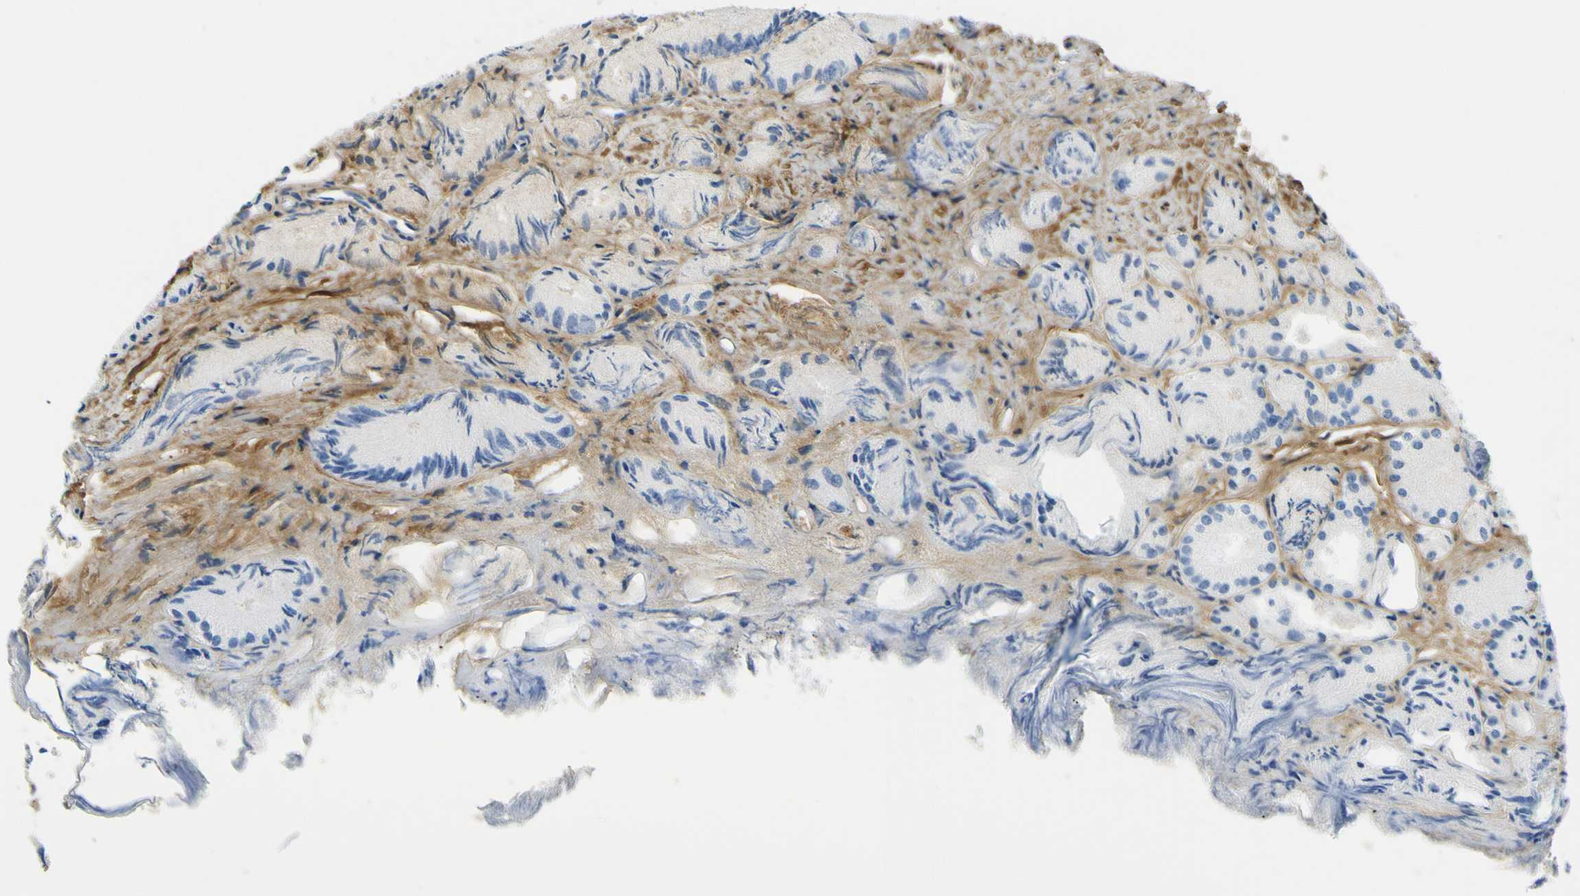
{"staining": {"intensity": "negative", "quantity": "none", "location": "none"}, "tissue": "prostate cancer", "cell_type": "Tumor cells", "image_type": "cancer", "snomed": [{"axis": "morphology", "description": "Adenocarcinoma, Low grade"}, {"axis": "topography", "description": "Prostate"}], "caption": "There is no significant expression in tumor cells of prostate cancer.", "gene": "OGN", "patient": {"sex": "male", "age": 72}}